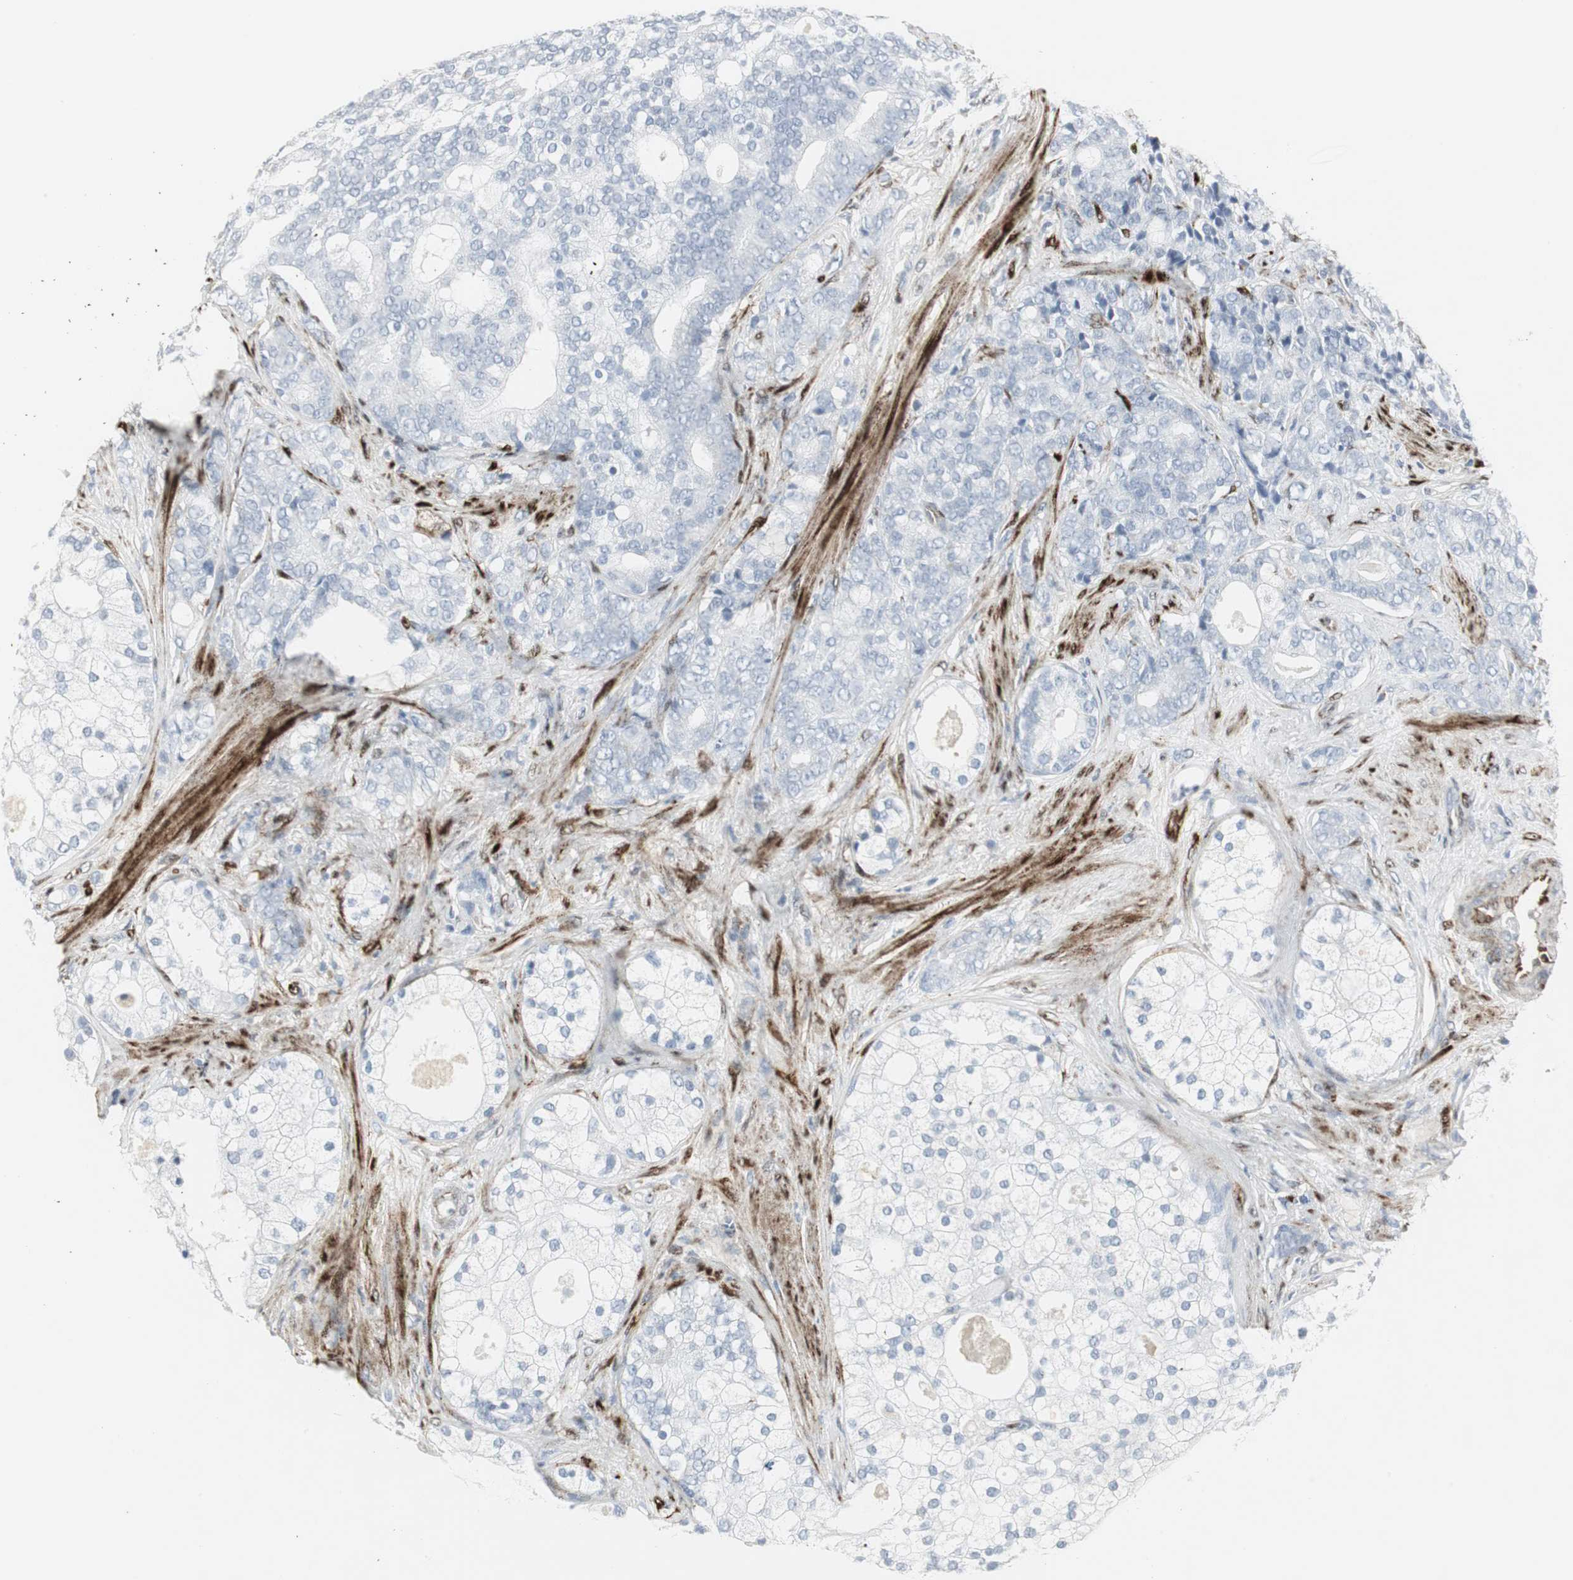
{"staining": {"intensity": "negative", "quantity": "none", "location": "none"}, "tissue": "prostate cancer", "cell_type": "Tumor cells", "image_type": "cancer", "snomed": [{"axis": "morphology", "description": "Adenocarcinoma, Low grade"}, {"axis": "topography", "description": "Prostate"}], "caption": "Immunohistochemical staining of human prostate cancer demonstrates no significant positivity in tumor cells.", "gene": "PPP1R14A", "patient": {"sex": "male", "age": 58}}